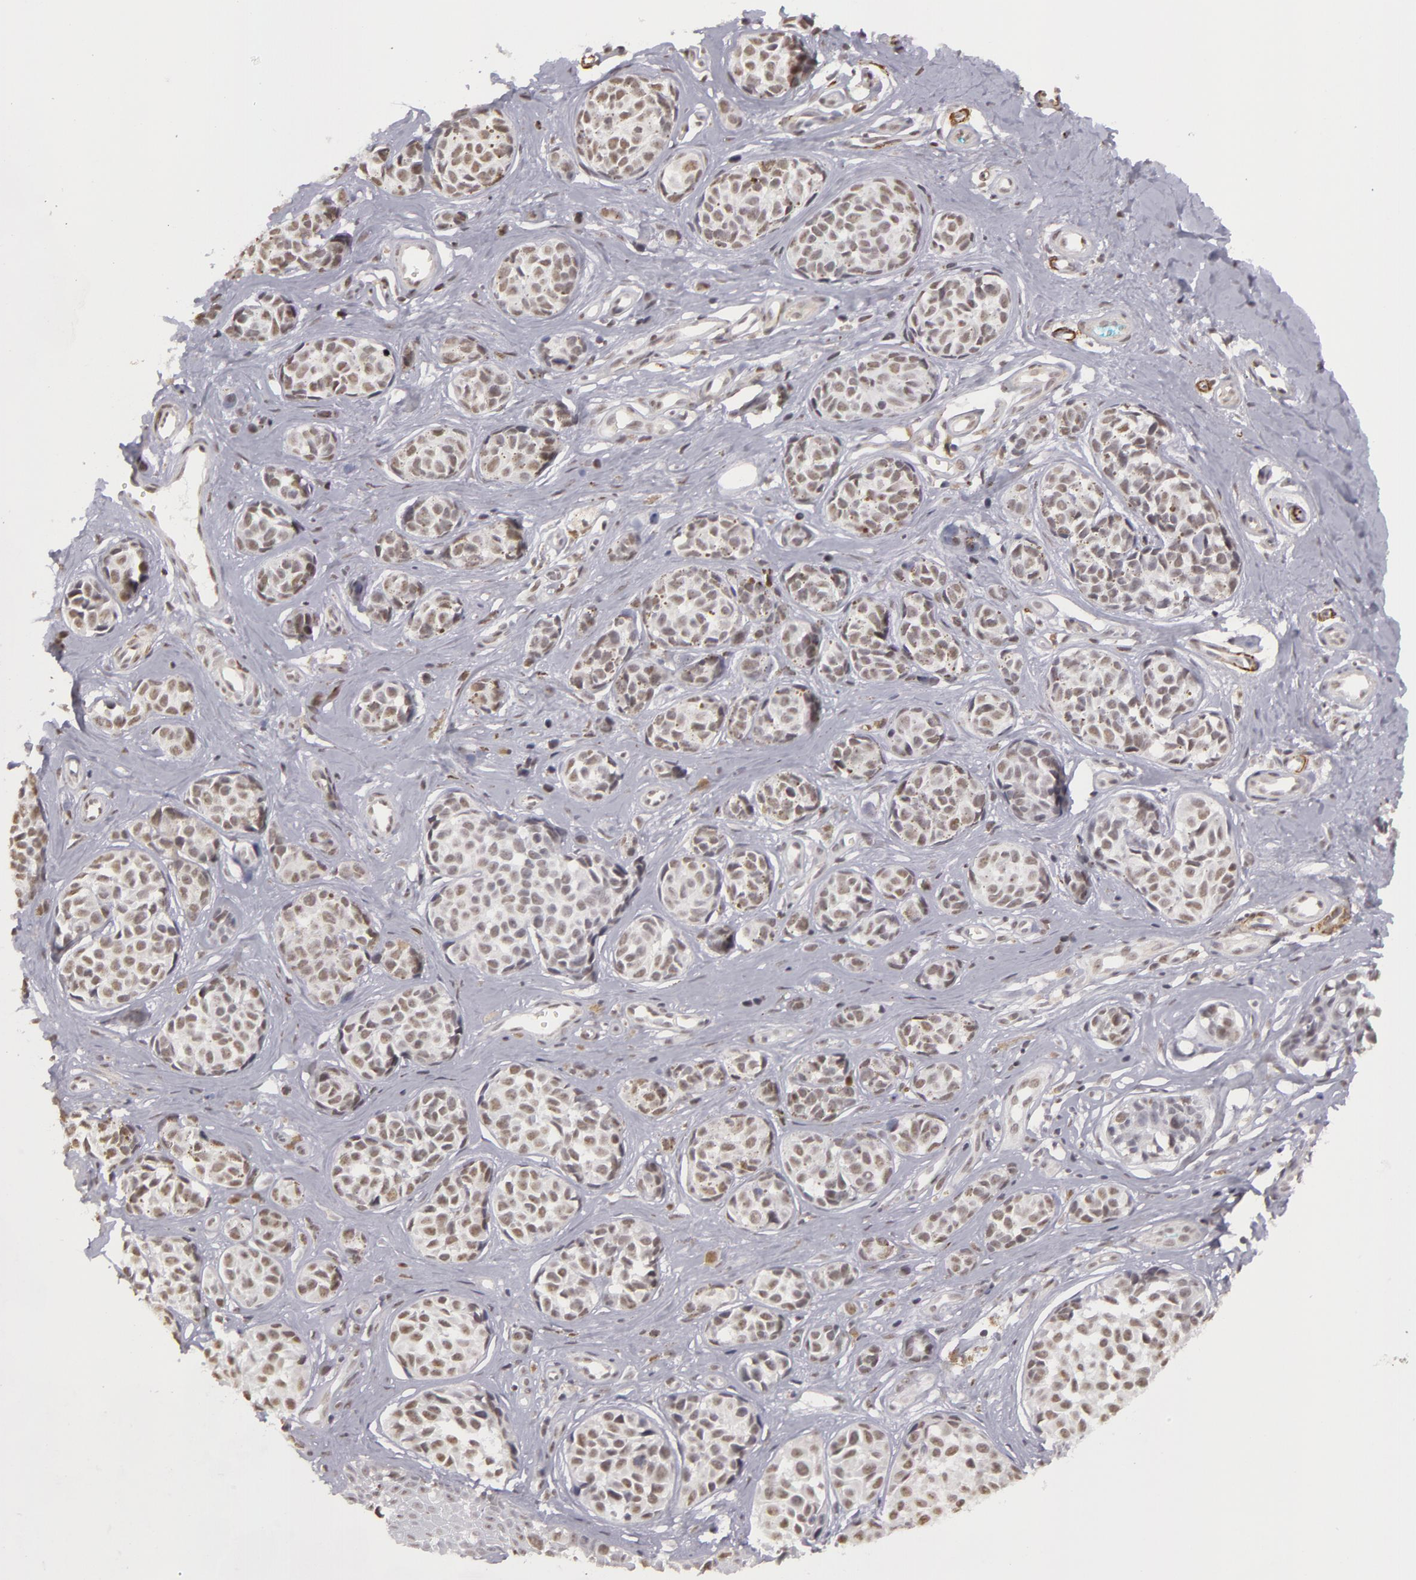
{"staining": {"intensity": "negative", "quantity": "none", "location": "none"}, "tissue": "melanoma", "cell_type": "Tumor cells", "image_type": "cancer", "snomed": [{"axis": "morphology", "description": "Malignant melanoma, NOS"}, {"axis": "topography", "description": "Skin"}], "caption": "This histopathology image is of malignant melanoma stained with immunohistochemistry (IHC) to label a protein in brown with the nuclei are counter-stained blue. There is no staining in tumor cells.", "gene": "RRP7A", "patient": {"sex": "male", "age": 79}}